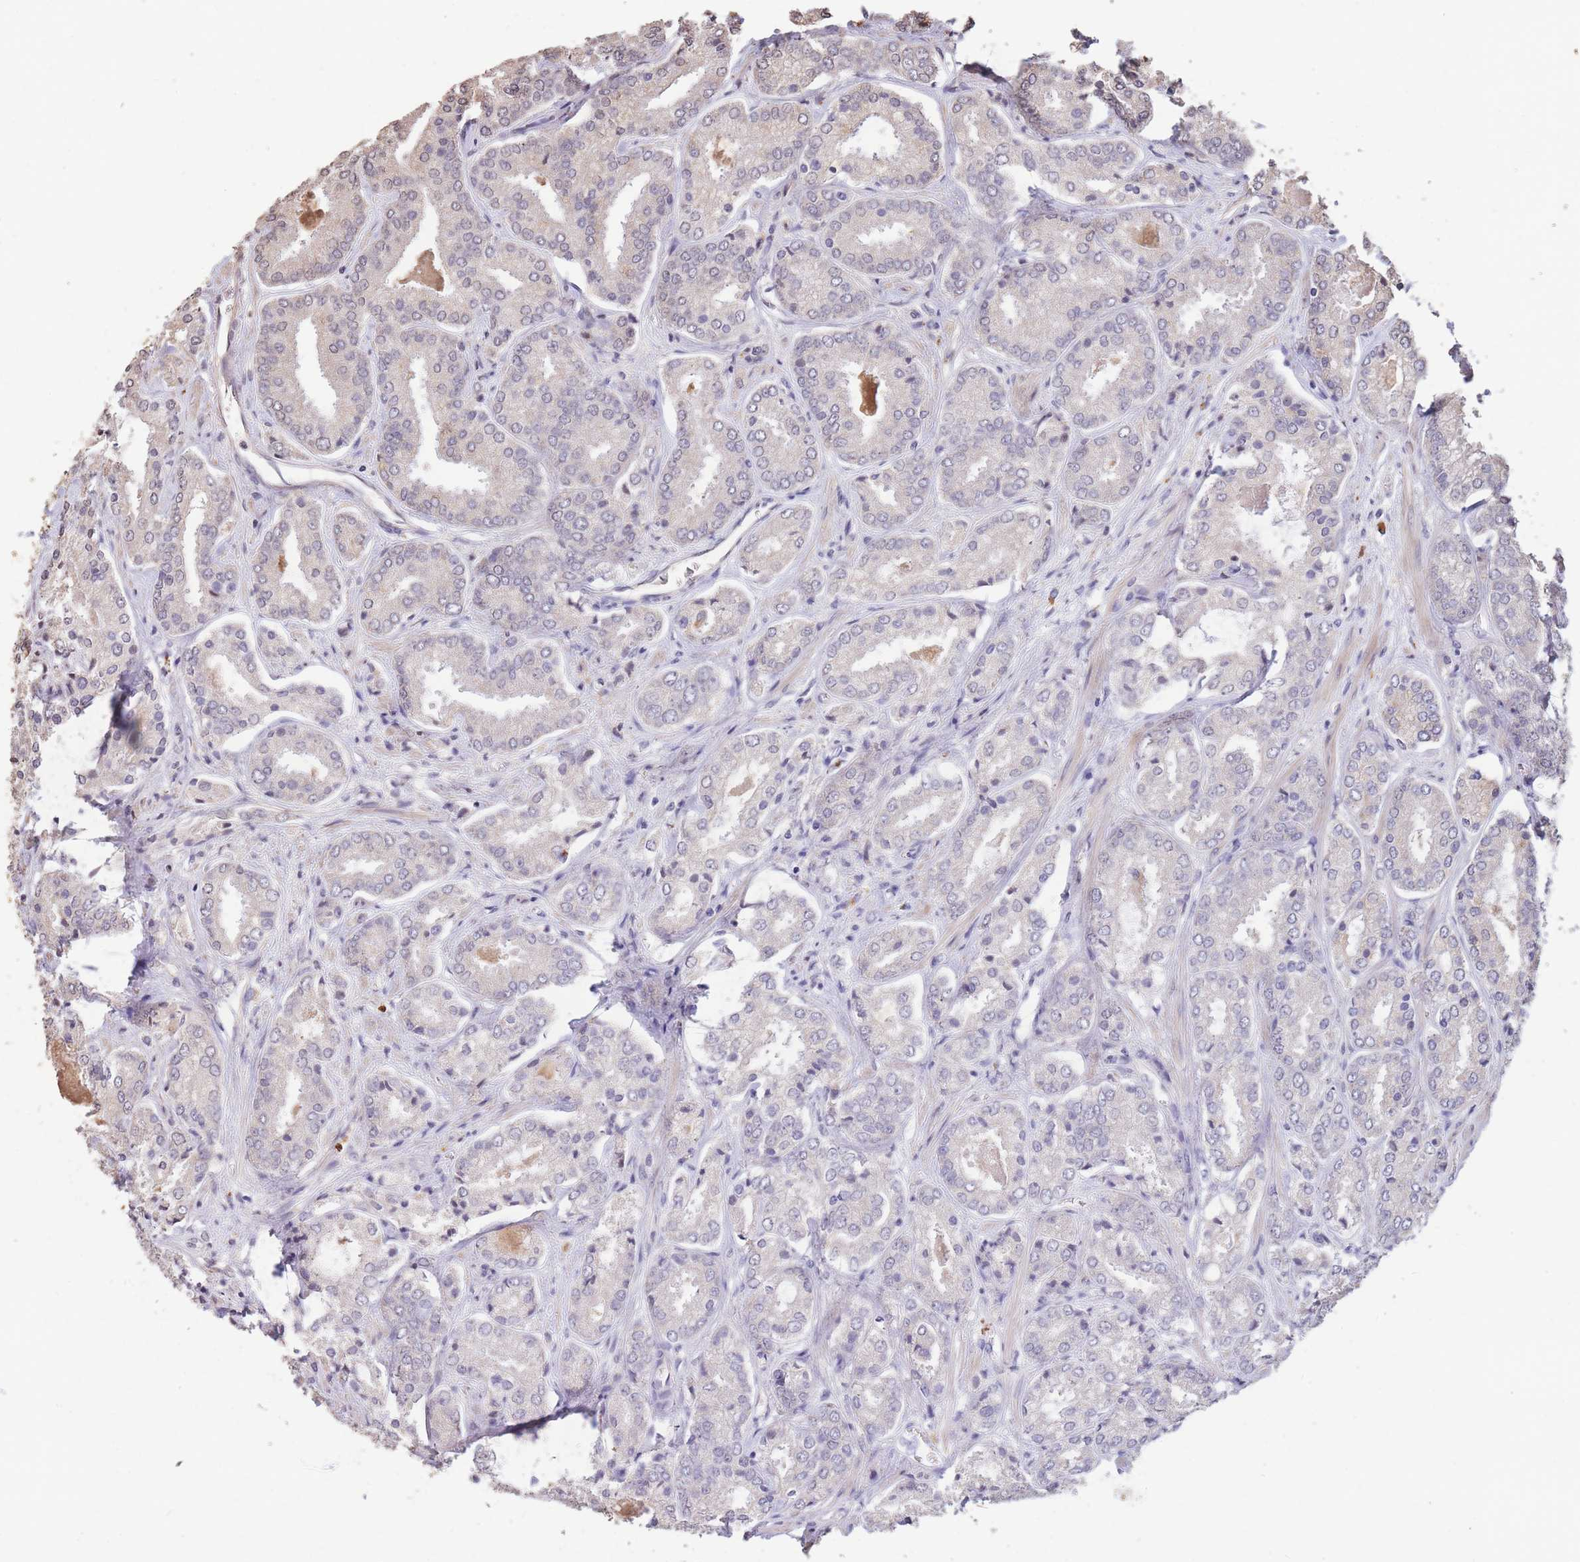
{"staining": {"intensity": "negative", "quantity": "none", "location": "none"}, "tissue": "prostate cancer", "cell_type": "Tumor cells", "image_type": "cancer", "snomed": [{"axis": "morphology", "description": "Adenocarcinoma, High grade"}, {"axis": "topography", "description": "Prostate"}], "caption": "This is an immunohistochemistry micrograph of prostate cancer. There is no positivity in tumor cells.", "gene": "RGS14", "patient": {"sex": "male", "age": 63}}